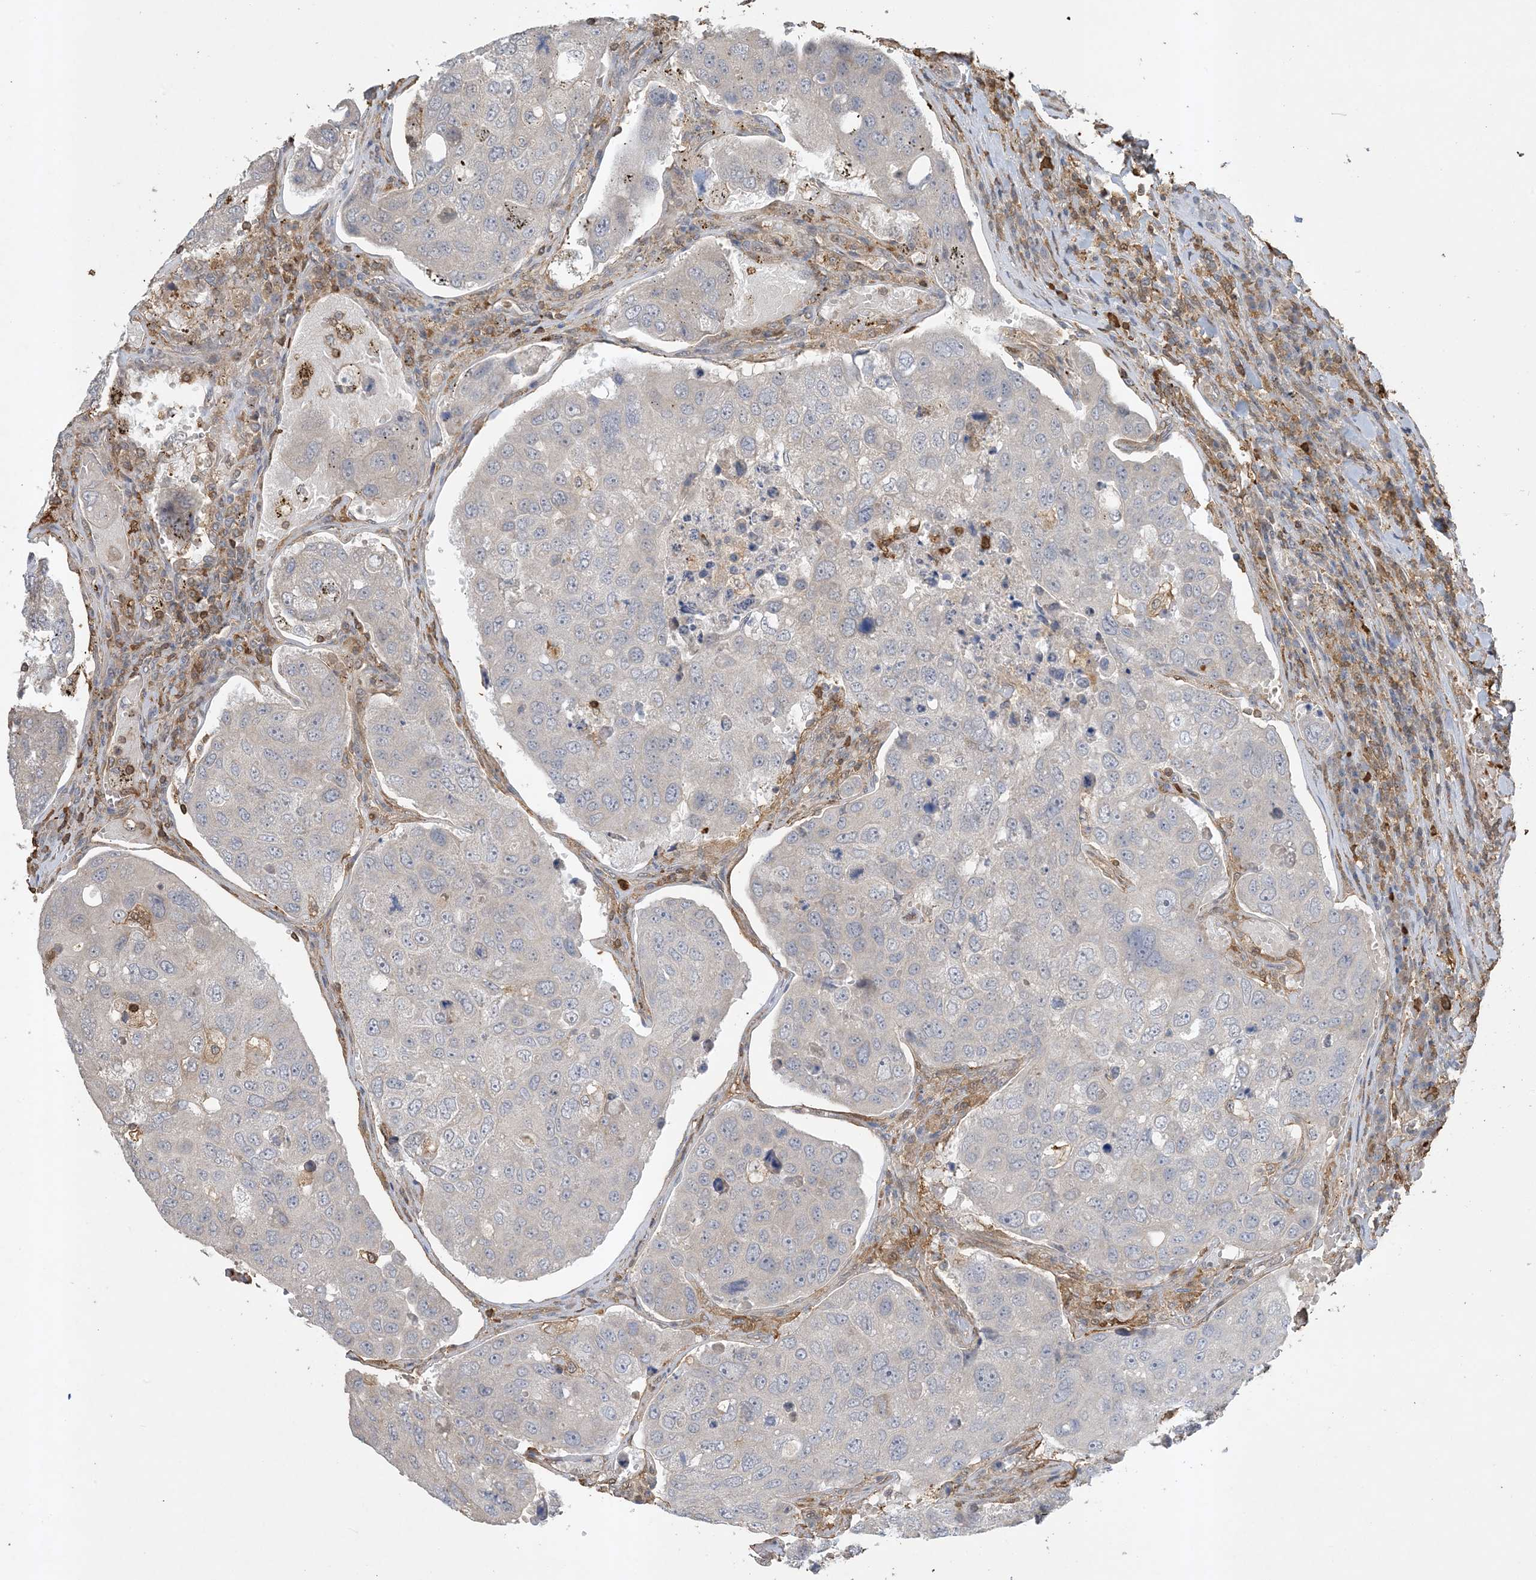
{"staining": {"intensity": "negative", "quantity": "none", "location": "none"}, "tissue": "urothelial cancer", "cell_type": "Tumor cells", "image_type": "cancer", "snomed": [{"axis": "morphology", "description": "Urothelial carcinoma, High grade"}, {"axis": "topography", "description": "Lymph node"}, {"axis": "topography", "description": "Urinary bladder"}], "caption": "The photomicrograph demonstrates no significant staining in tumor cells of urothelial cancer.", "gene": "TMSB4X", "patient": {"sex": "male", "age": 51}}